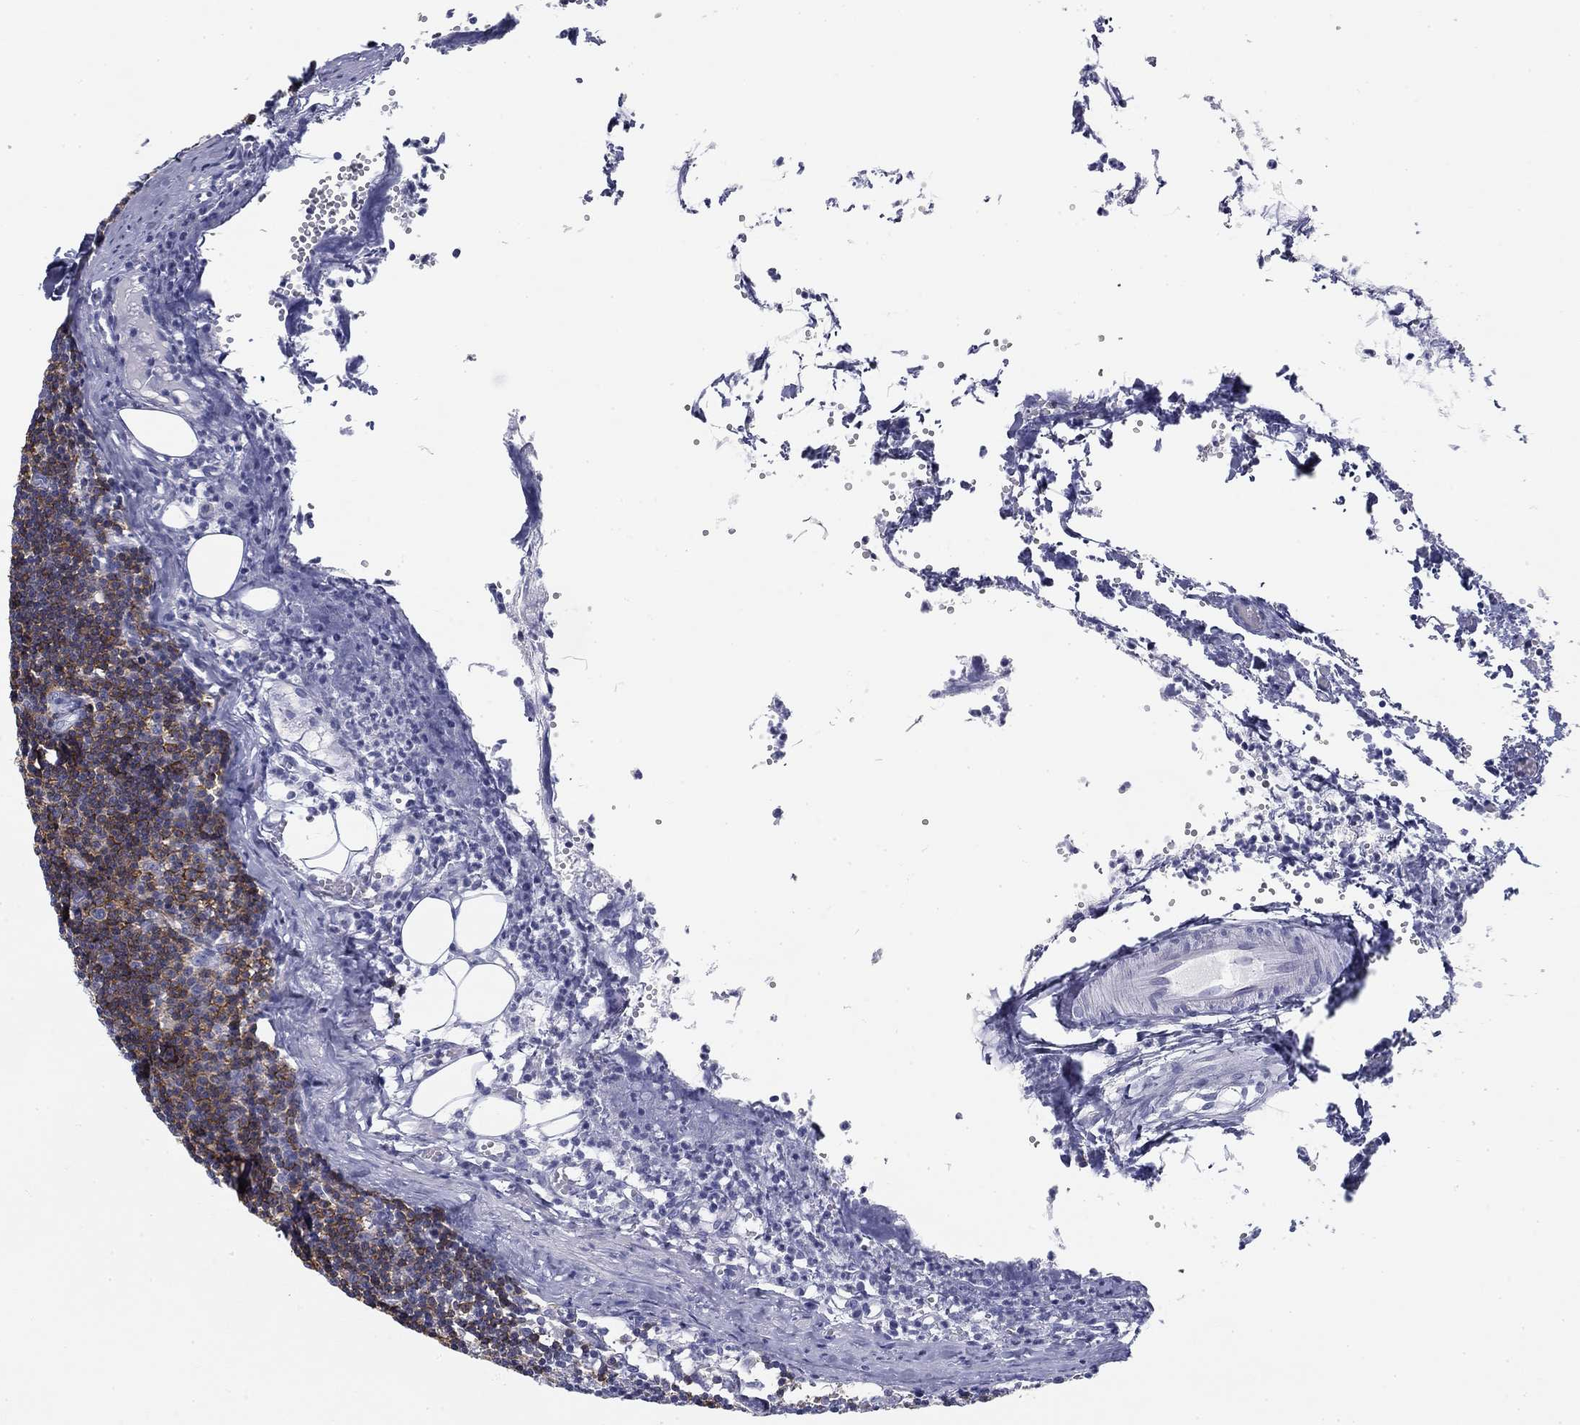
{"staining": {"intensity": "strong", "quantity": "25%-75%", "location": "cytoplasmic/membranous"}, "tissue": "lymph node", "cell_type": "Germinal center cells", "image_type": "normal", "snomed": [{"axis": "morphology", "description": "Normal tissue, NOS"}, {"axis": "topography", "description": "Lymph node"}], "caption": "Immunohistochemical staining of benign human lymph node demonstrates 25%-75% levels of strong cytoplasmic/membranous protein expression in about 25%-75% of germinal center cells. (Brightfield microscopy of DAB IHC at high magnification).", "gene": "CD79B", "patient": {"sex": "female", "age": 52}}